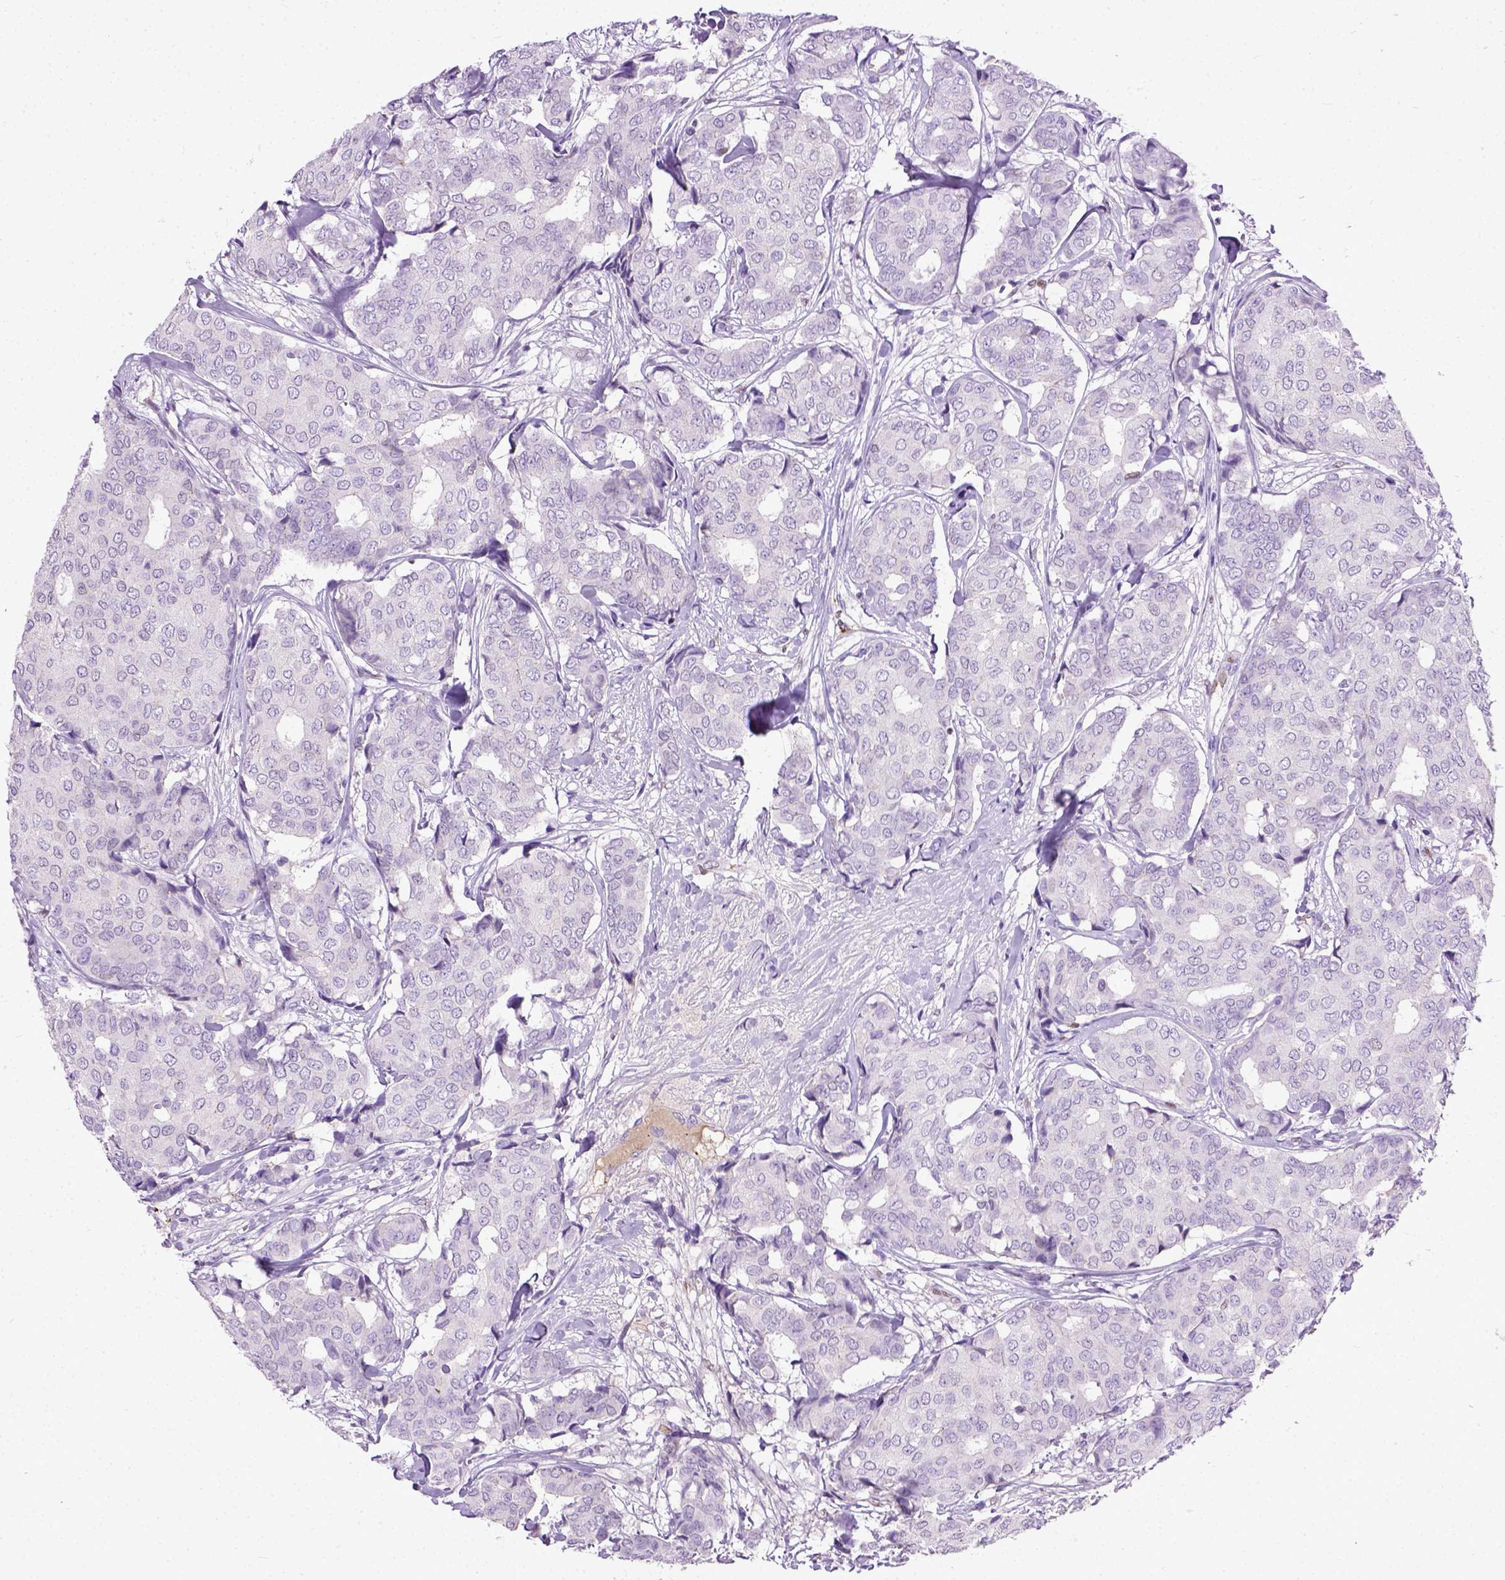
{"staining": {"intensity": "negative", "quantity": "none", "location": "none"}, "tissue": "breast cancer", "cell_type": "Tumor cells", "image_type": "cancer", "snomed": [{"axis": "morphology", "description": "Duct carcinoma"}, {"axis": "topography", "description": "Breast"}], "caption": "An immunohistochemistry image of breast cancer (infiltrating ductal carcinoma) is shown. There is no staining in tumor cells of breast cancer (infiltrating ductal carcinoma). The staining is performed using DAB brown chromogen with nuclei counter-stained in using hematoxylin.", "gene": "ADAMTS8", "patient": {"sex": "female", "age": 75}}